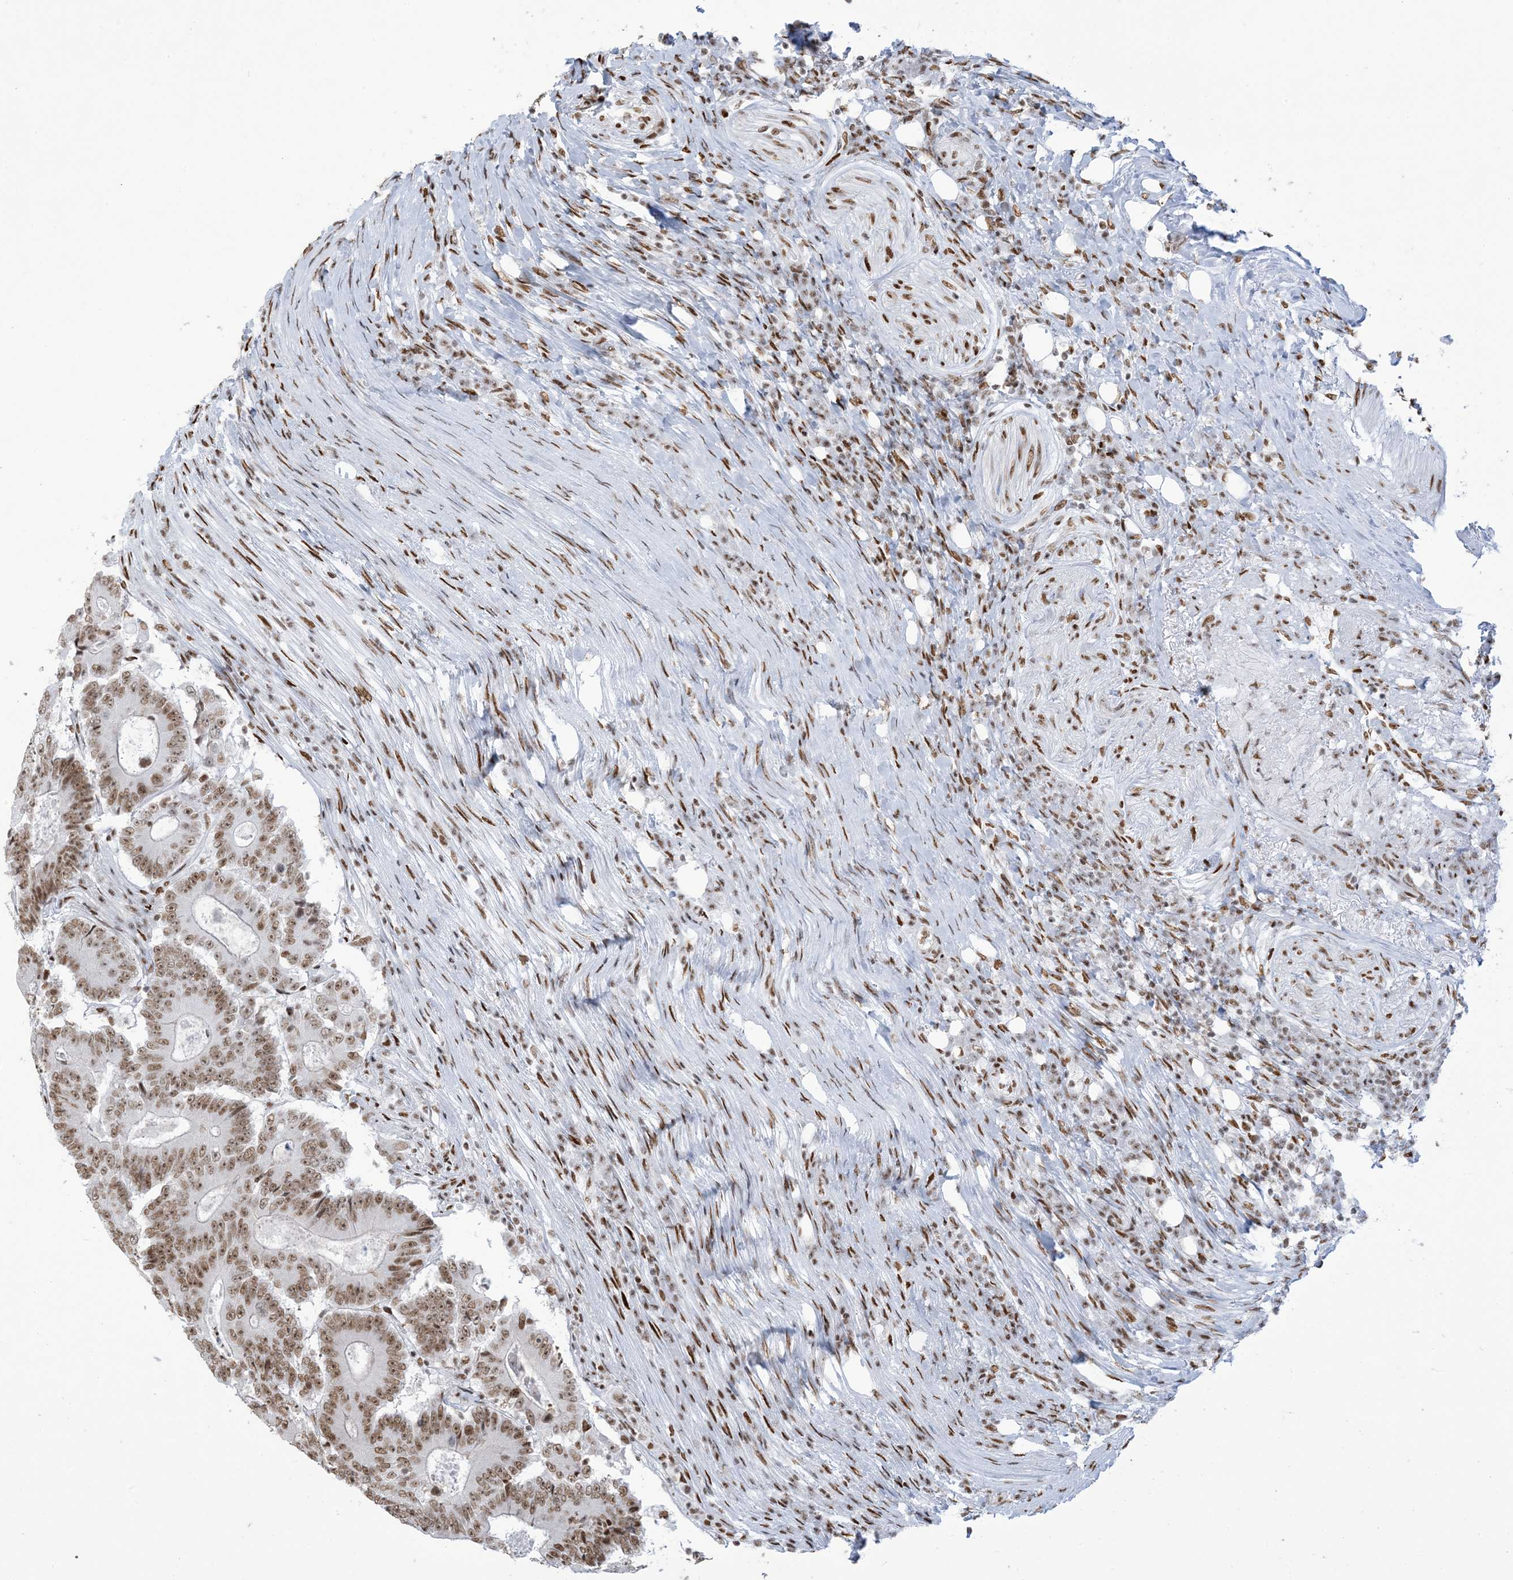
{"staining": {"intensity": "moderate", "quantity": ">75%", "location": "nuclear"}, "tissue": "colorectal cancer", "cell_type": "Tumor cells", "image_type": "cancer", "snomed": [{"axis": "morphology", "description": "Adenocarcinoma, NOS"}, {"axis": "topography", "description": "Colon"}], "caption": "IHC photomicrograph of neoplastic tissue: human colorectal cancer stained using immunohistochemistry (IHC) demonstrates medium levels of moderate protein expression localized specifically in the nuclear of tumor cells, appearing as a nuclear brown color.", "gene": "STAG1", "patient": {"sex": "male", "age": 83}}